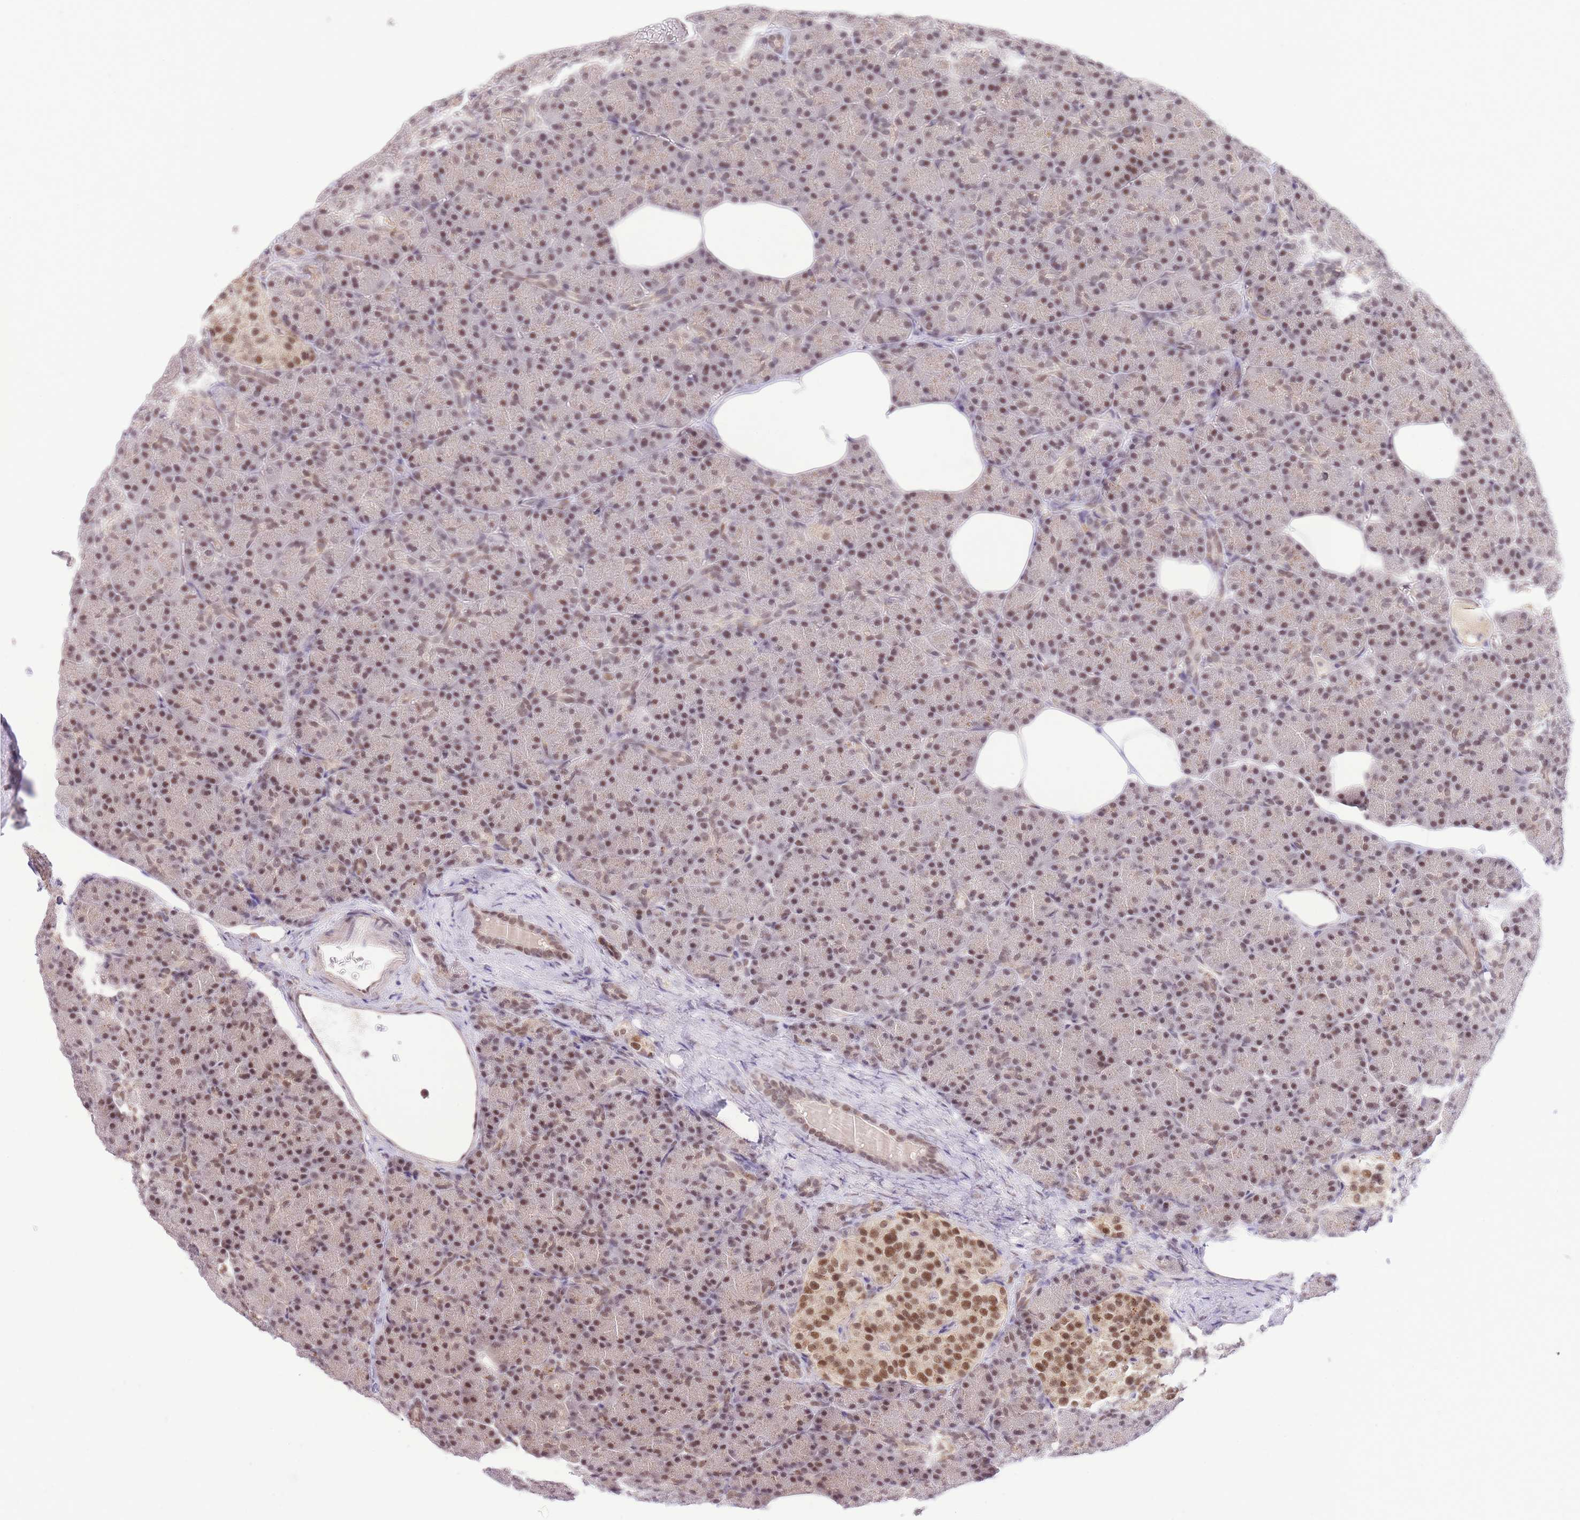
{"staining": {"intensity": "moderate", "quantity": ">75%", "location": "nuclear"}, "tissue": "pancreas", "cell_type": "Exocrine glandular cells", "image_type": "normal", "snomed": [{"axis": "morphology", "description": "Normal tissue, NOS"}, {"axis": "topography", "description": "Pancreas"}], "caption": "An image showing moderate nuclear staining in about >75% of exocrine glandular cells in benign pancreas, as visualized by brown immunohistochemical staining.", "gene": "UBXN7", "patient": {"sex": "female", "age": 43}}